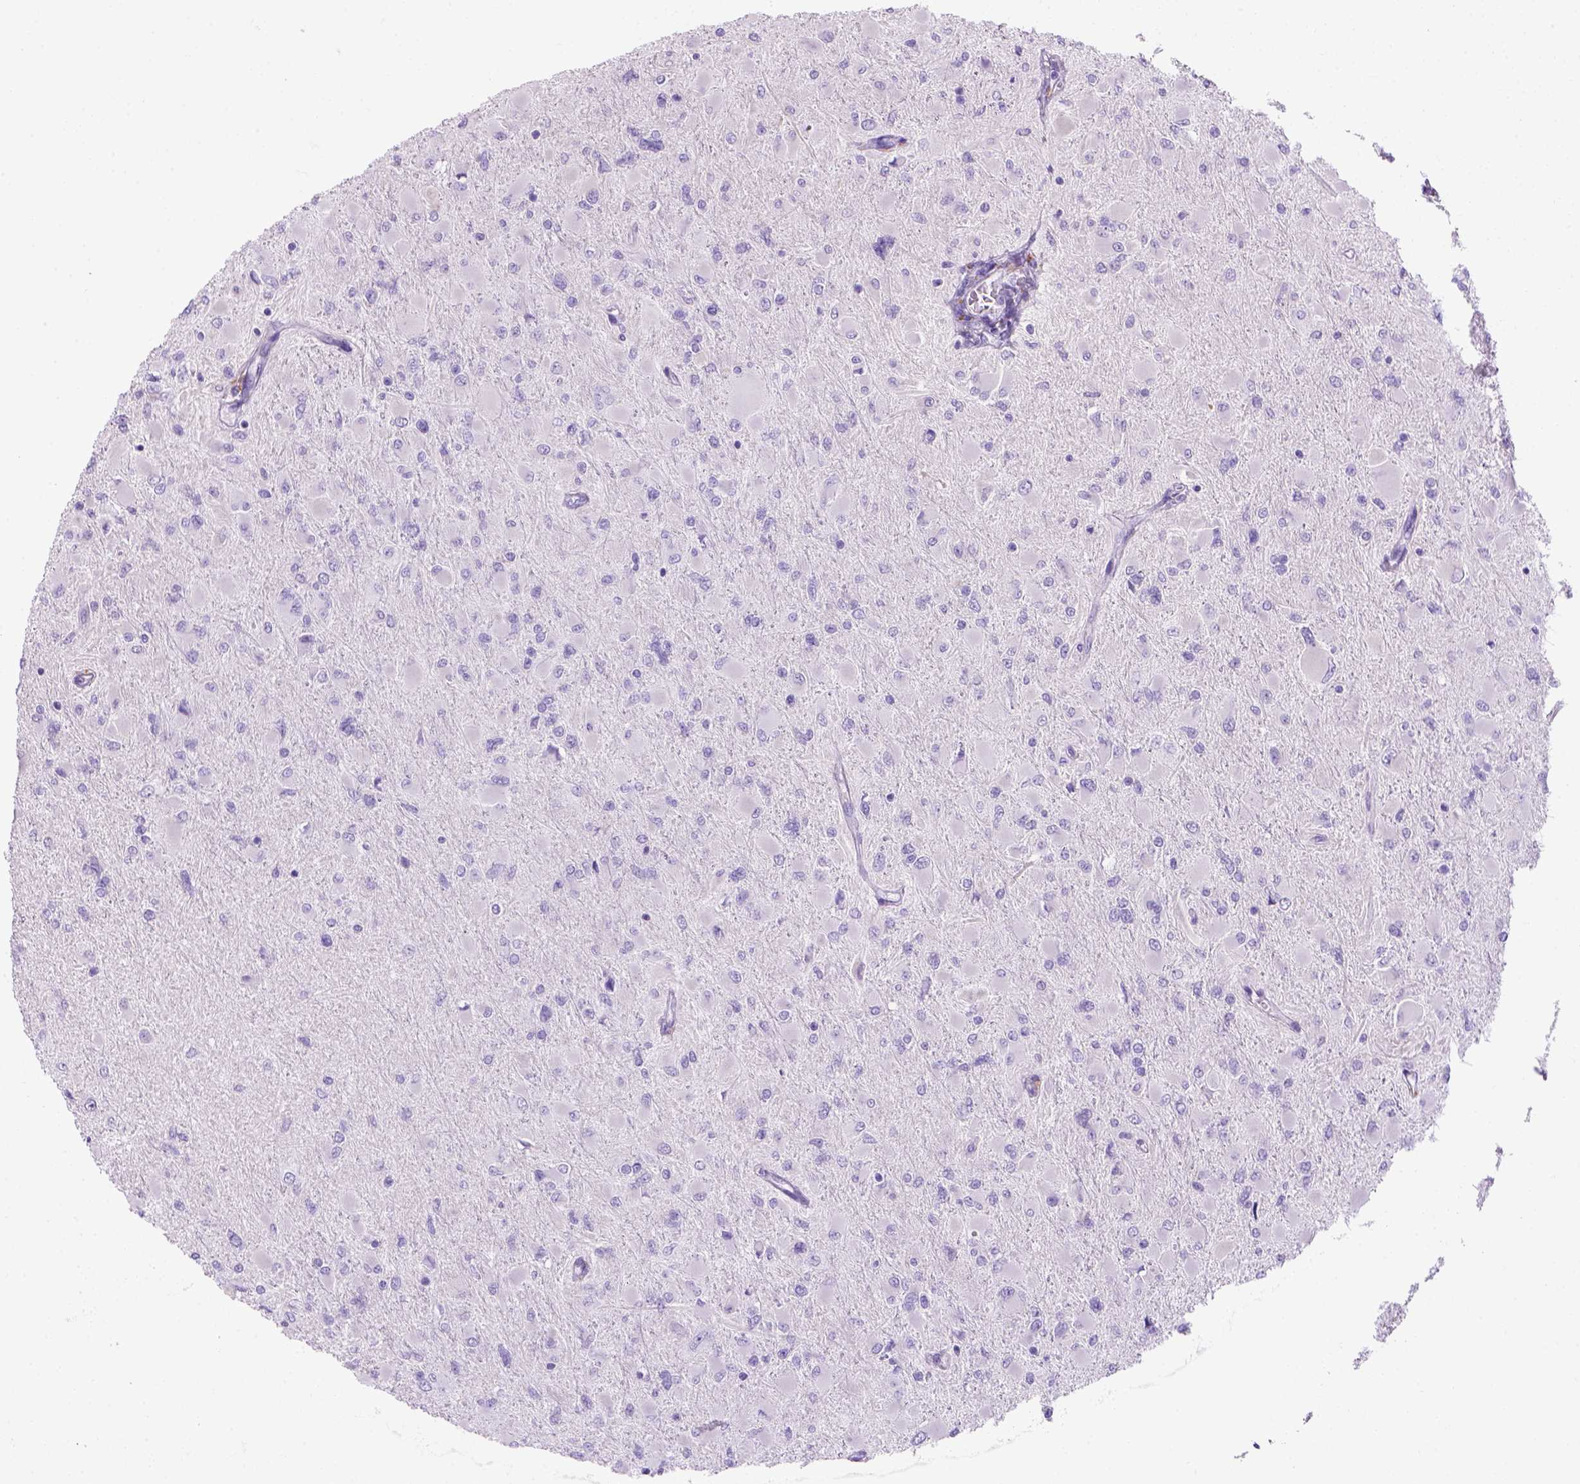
{"staining": {"intensity": "negative", "quantity": "none", "location": "none"}, "tissue": "glioma", "cell_type": "Tumor cells", "image_type": "cancer", "snomed": [{"axis": "morphology", "description": "Glioma, malignant, High grade"}, {"axis": "topography", "description": "Cerebral cortex"}], "caption": "Glioma was stained to show a protein in brown. There is no significant staining in tumor cells.", "gene": "ARHGEF33", "patient": {"sex": "female", "age": 36}}